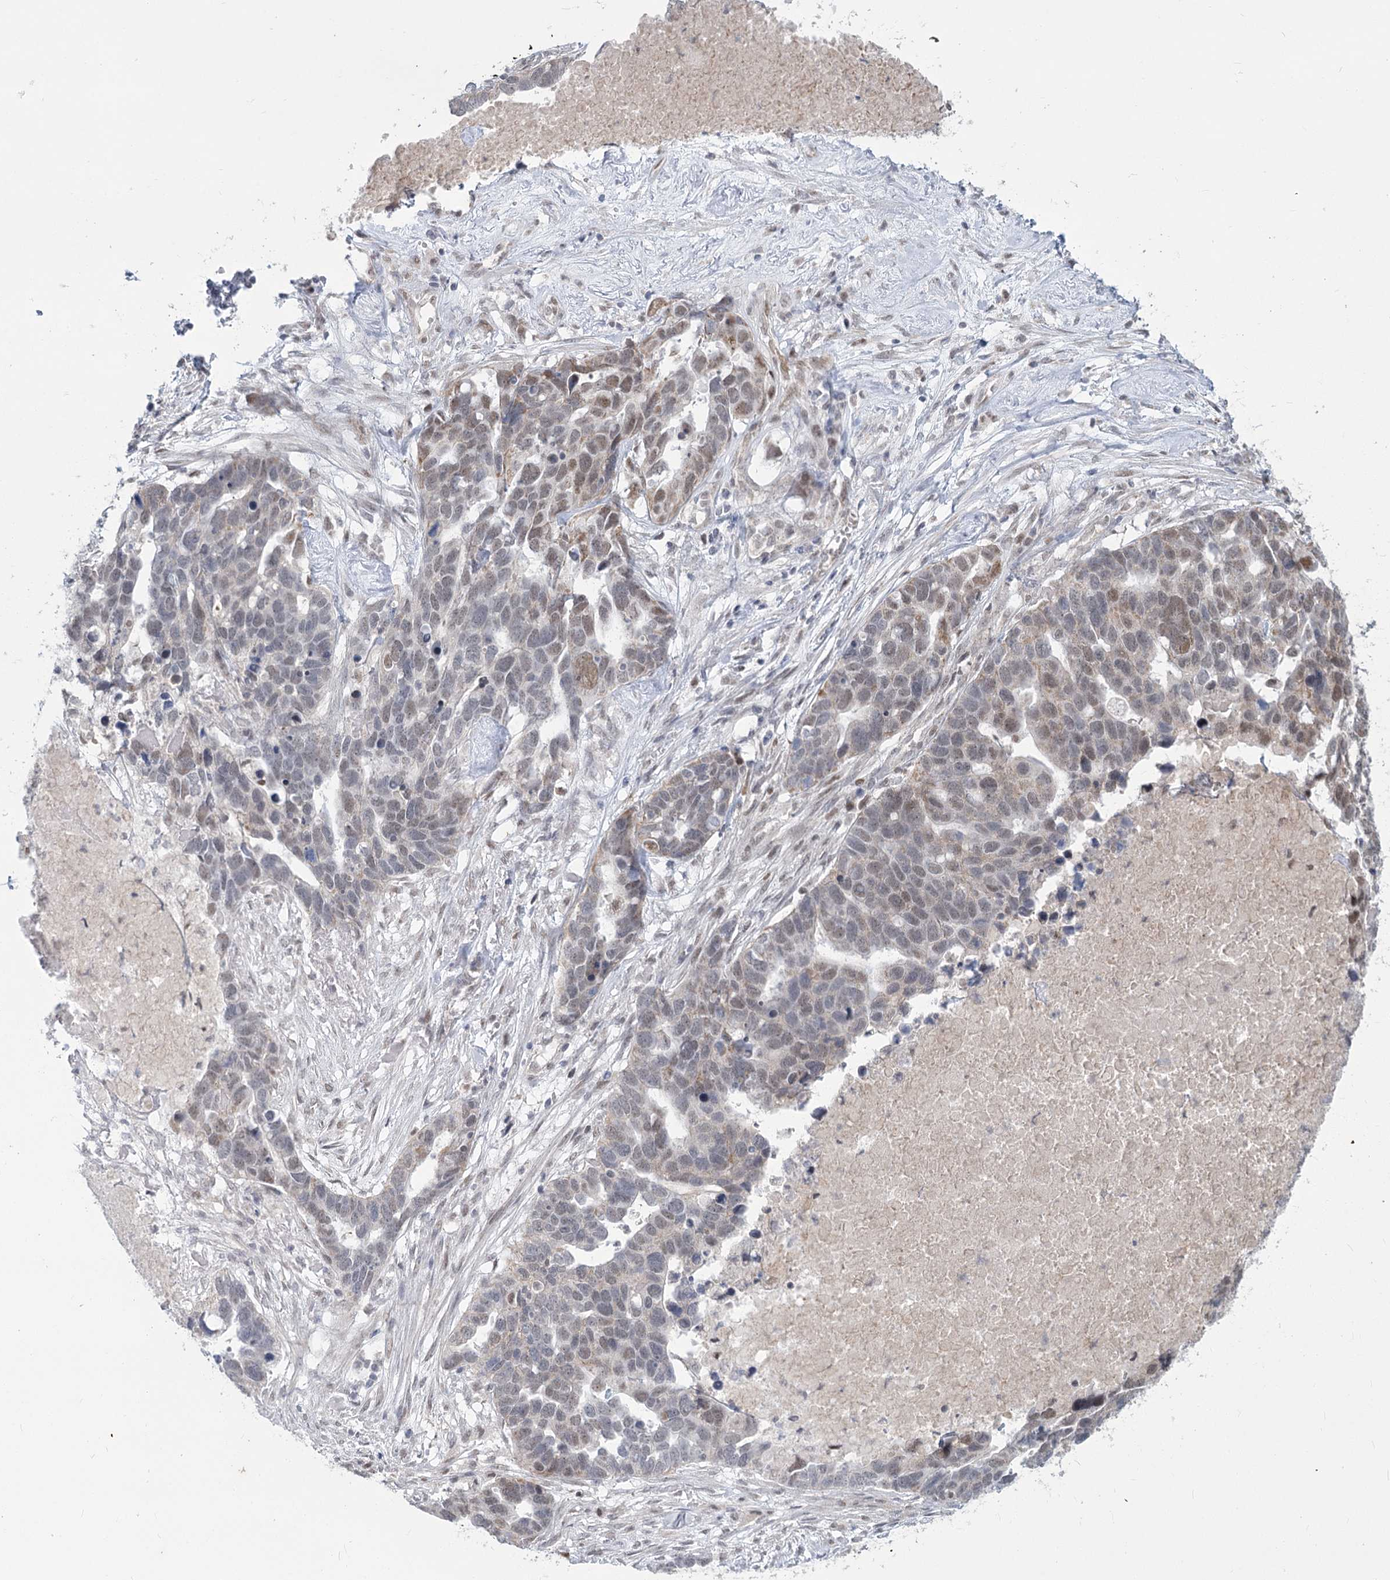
{"staining": {"intensity": "moderate", "quantity": "<25%", "location": "nuclear"}, "tissue": "ovarian cancer", "cell_type": "Tumor cells", "image_type": "cancer", "snomed": [{"axis": "morphology", "description": "Cystadenocarcinoma, serous, NOS"}, {"axis": "topography", "description": "Ovary"}], "caption": "Protein staining displays moderate nuclear staining in approximately <25% of tumor cells in ovarian cancer. Using DAB (3,3'-diaminobenzidine) (brown) and hematoxylin (blue) stains, captured at high magnification using brightfield microscopy.", "gene": "MTG1", "patient": {"sex": "female", "age": 54}}